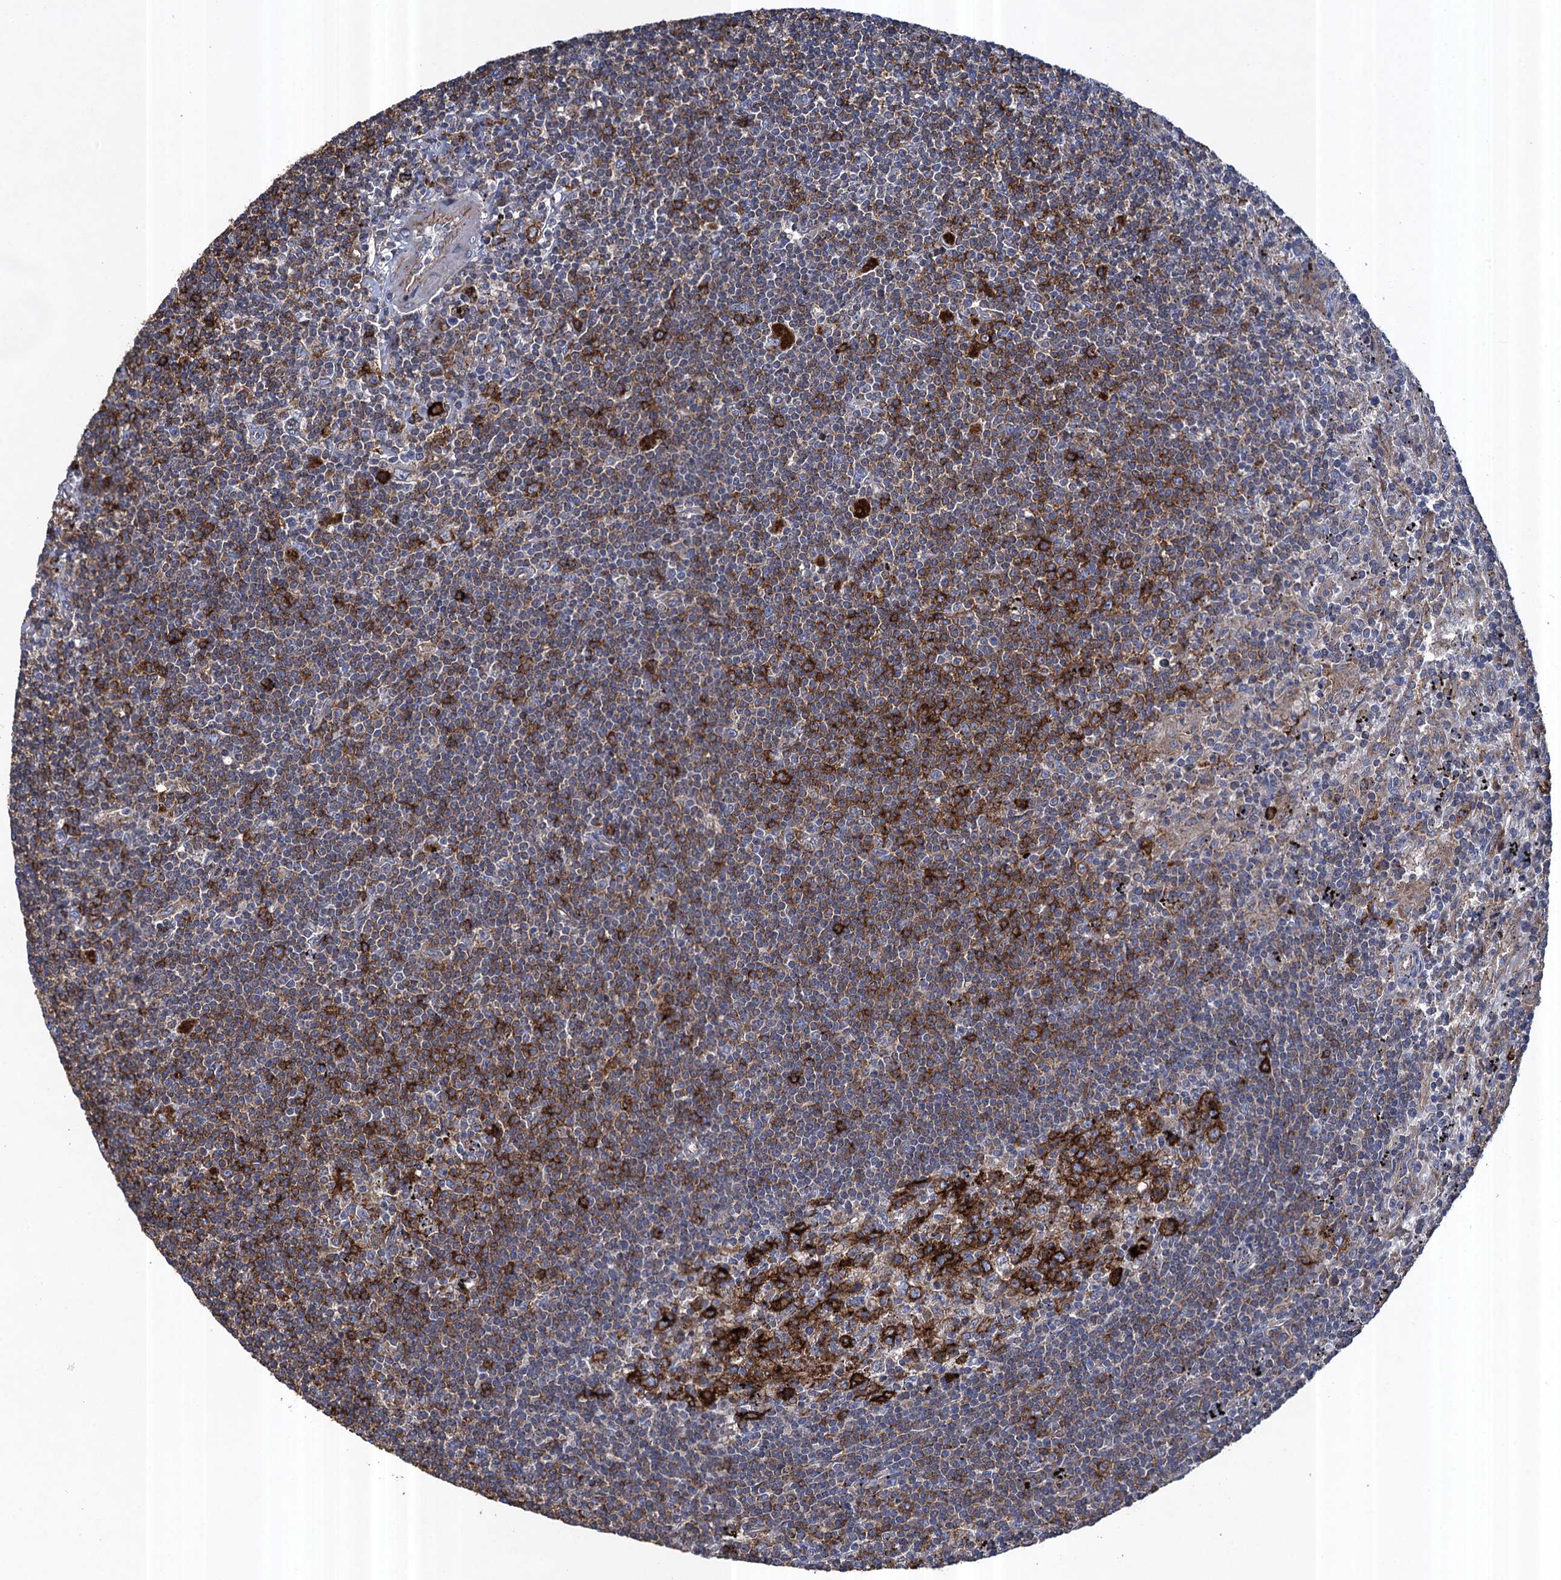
{"staining": {"intensity": "strong", "quantity": "<25%", "location": "cytoplasmic/membranous"}, "tissue": "lymphoma", "cell_type": "Tumor cells", "image_type": "cancer", "snomed": [{"axis": "morphology", "description": "Malignant lymphoma, non-Hodgkin's type, Low grade"}, {"axis": "topography", "description": "Spleen"}], "caption": "Strong cytoplasmic/membranous protein positivity is identified in about <25% of tumor cells in malignant lymphoma, non-Hodgkin's type (low-grade).", "gene": "TXNDC11", "patient": {"sex": "male", "age": 76}}